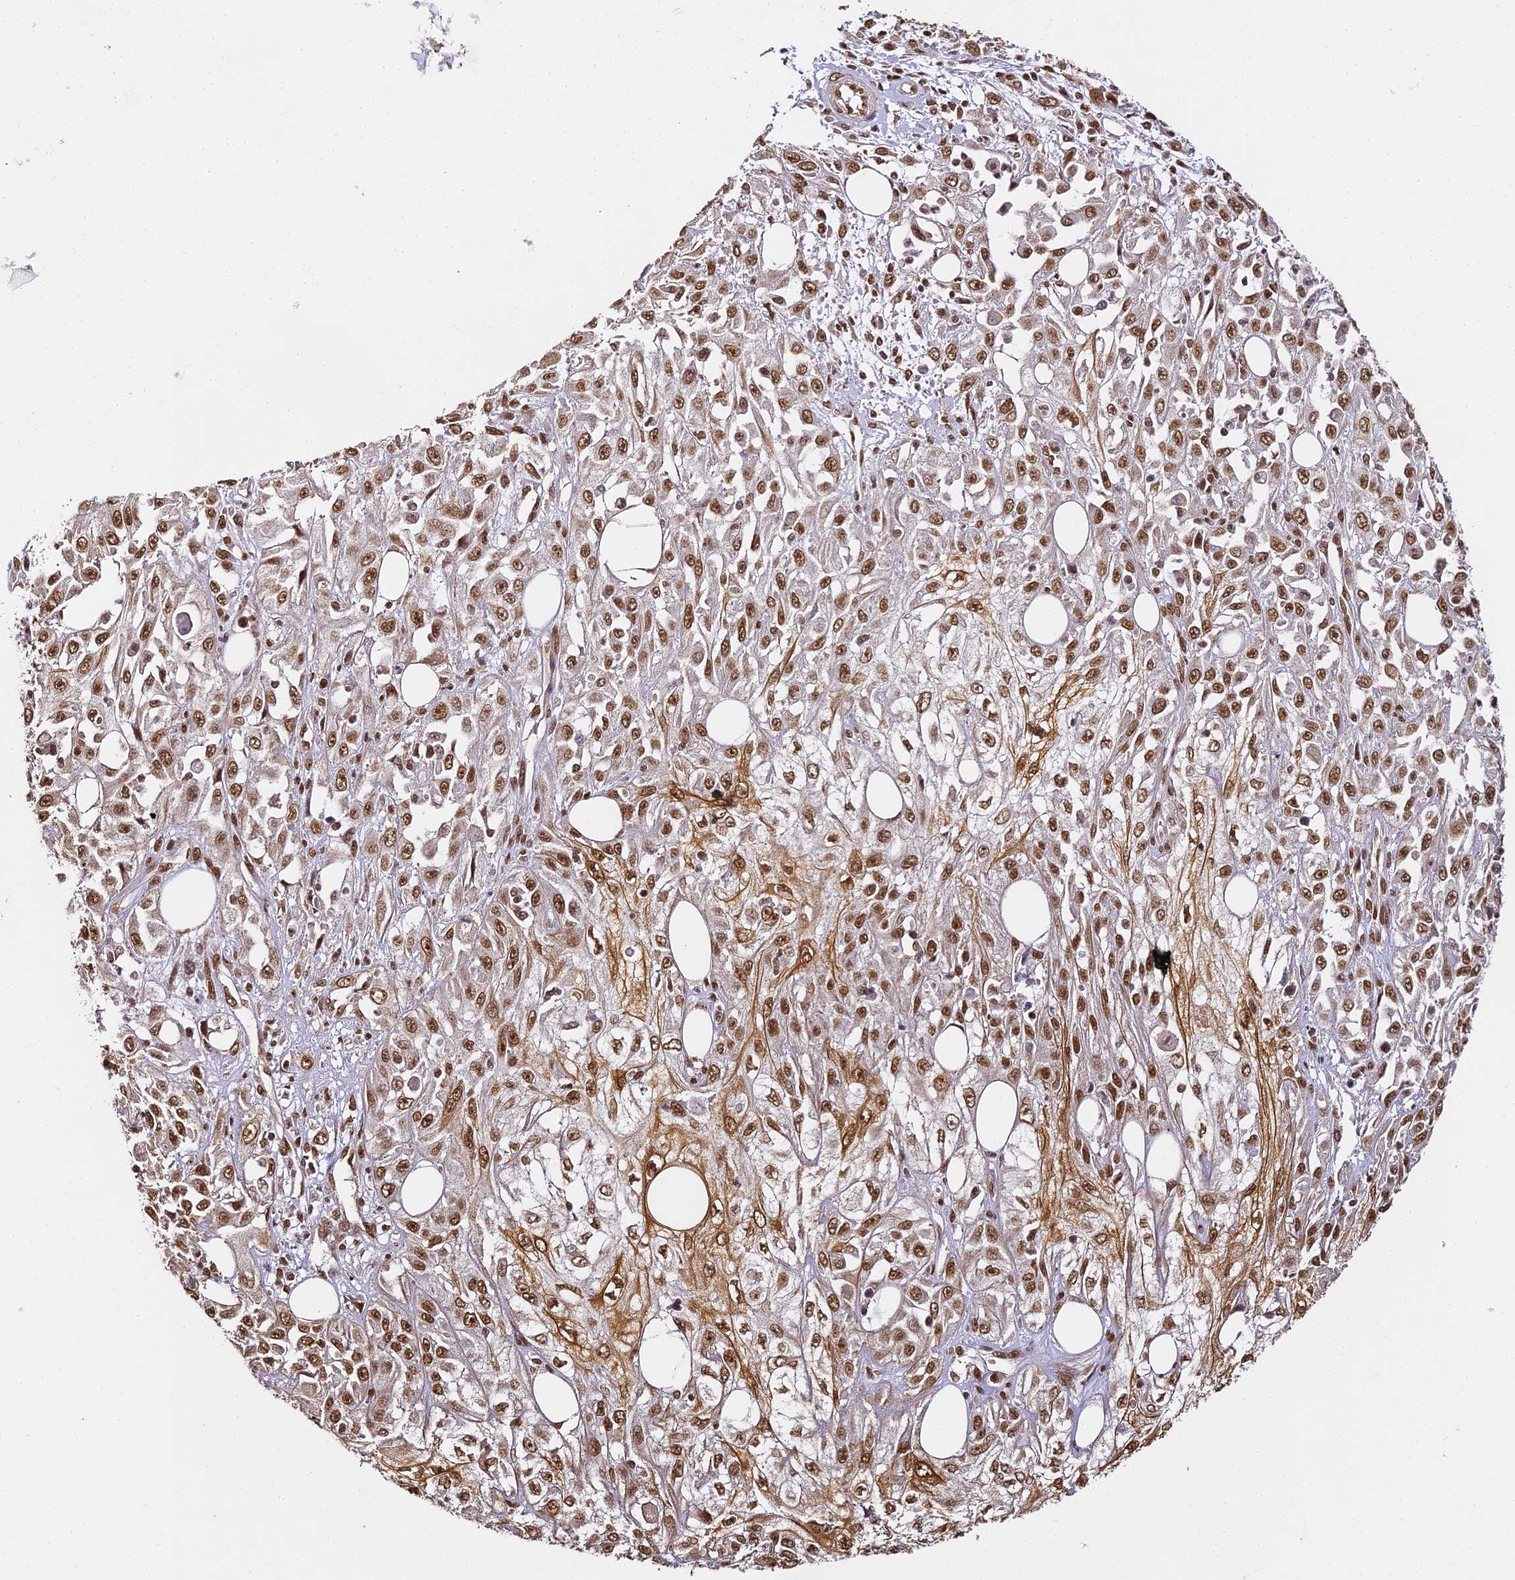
{"staining": {"intensity": "strong", "quantity": ">75%", "location": "nuclear"}, "tissue": "skin cancer", "cell_type": "Tumor cells", "image_type": "cancer", "snomed": [{"axis": "morphology", "description": "Squamous cell carcinoma, NOS"}, {"axis": "morphology", "description": "Squamous cell carcinoma, metastatic, NOS"}, {"axis": "topography", "description": "Skin"}, {"axis": "topography", "description": "Lymph node"}], "caption": "DAB immunohistochemical staining of human skin cancer (metastatic squamous cell carcinoma) demonstrates strong nuclear protein positivity in approximately >75% of tumor cells.", "gene": "HNRNPA1", "patient": {"sex": "male", "age": 75}}